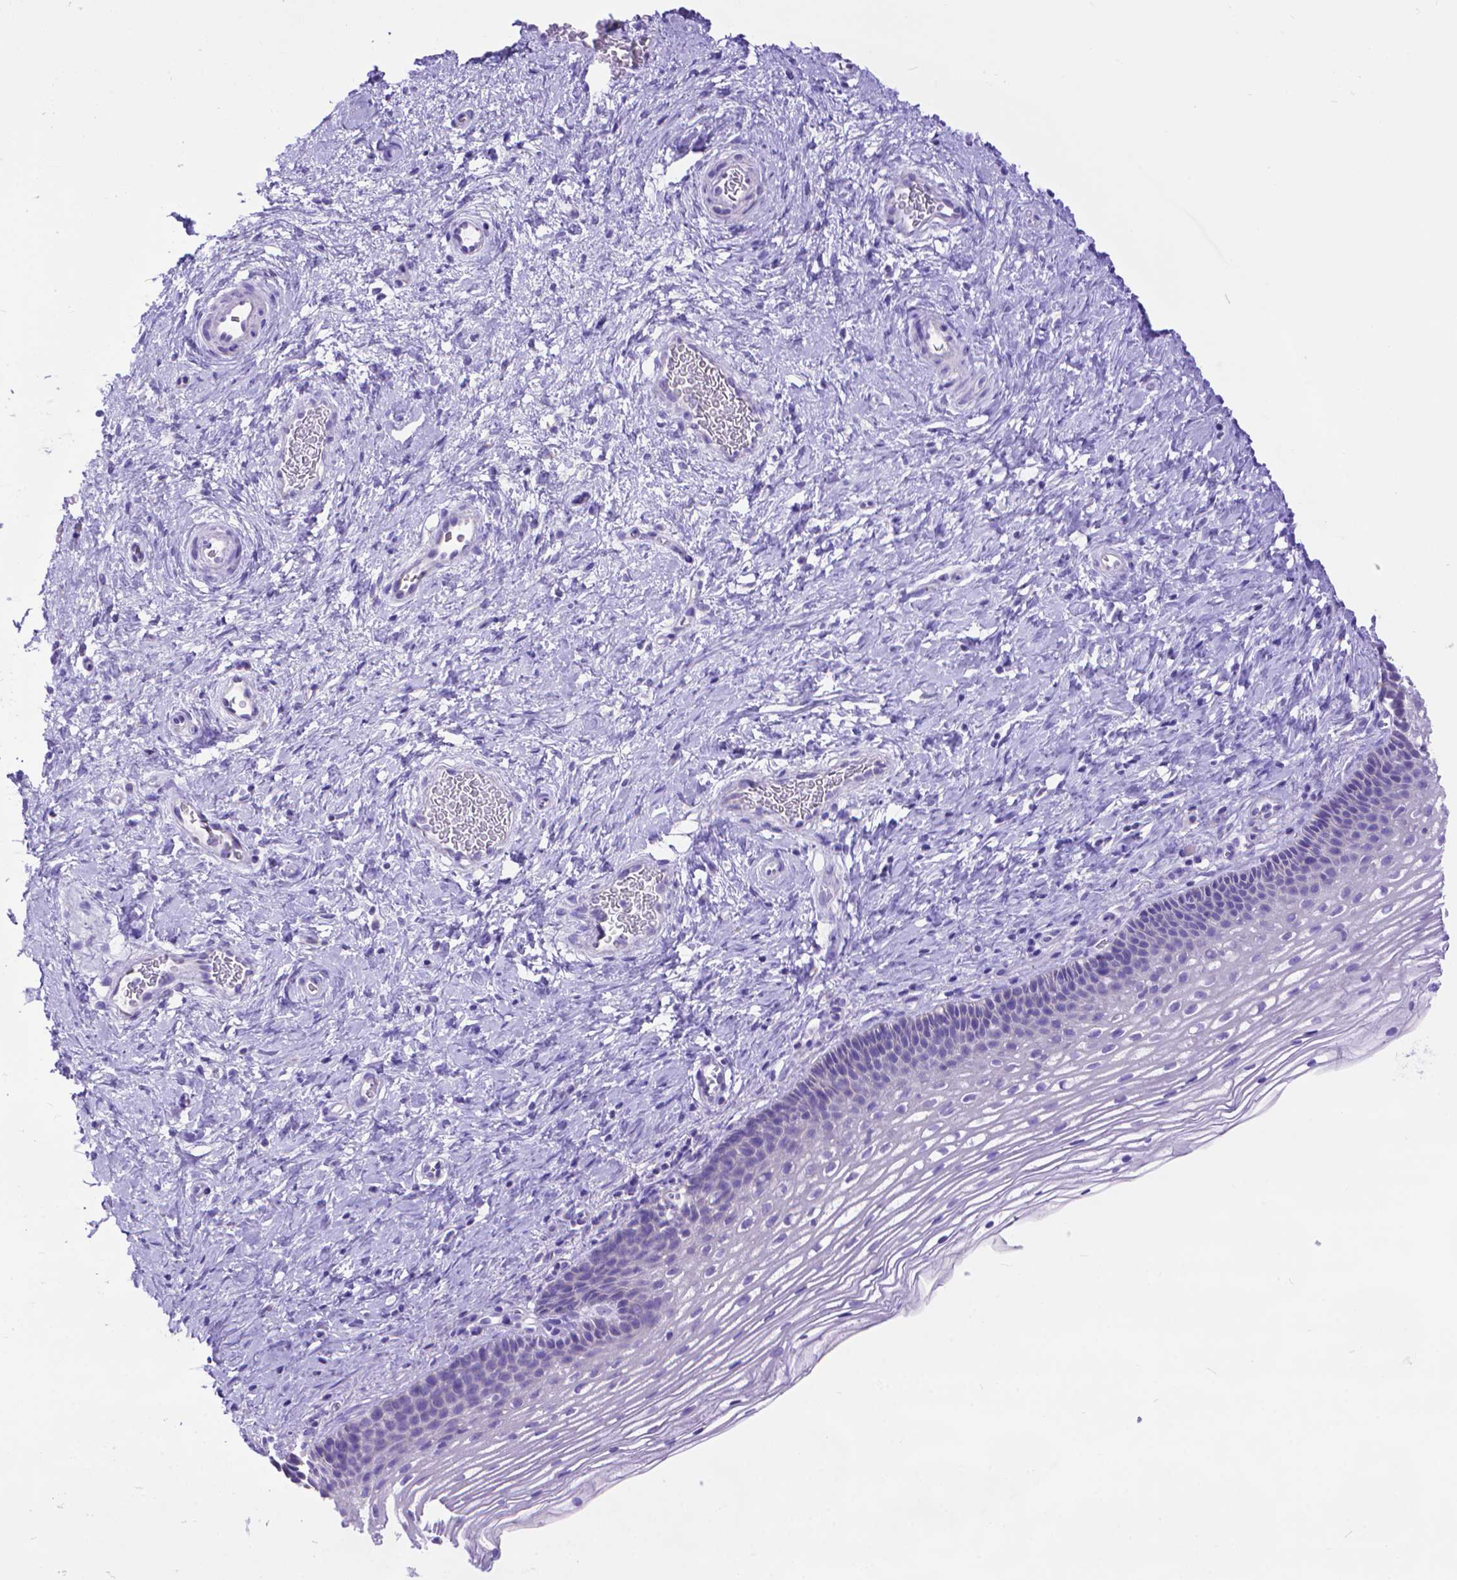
{"staining": {"intensity": "negative", "quantity": "none", "location": "none"}, "tissue": "cervix", "cell_type": "Glandular cells", "image_type": "normal", "snomed": [{"axis": "morphology", "description": "Normal tissue, NOS"}, {"axis": "topography", "description": "Cervix"}], "caption": "Immunohistochemistry (IHC) of unremarkable human cervix reveals no expression in glandular cells. (DAB (3,3'-diaminobenzidine) immunohistochemistry, high magnification).", "gene": "DHRS2", "patient": {"sex": "female", "age": 34}}